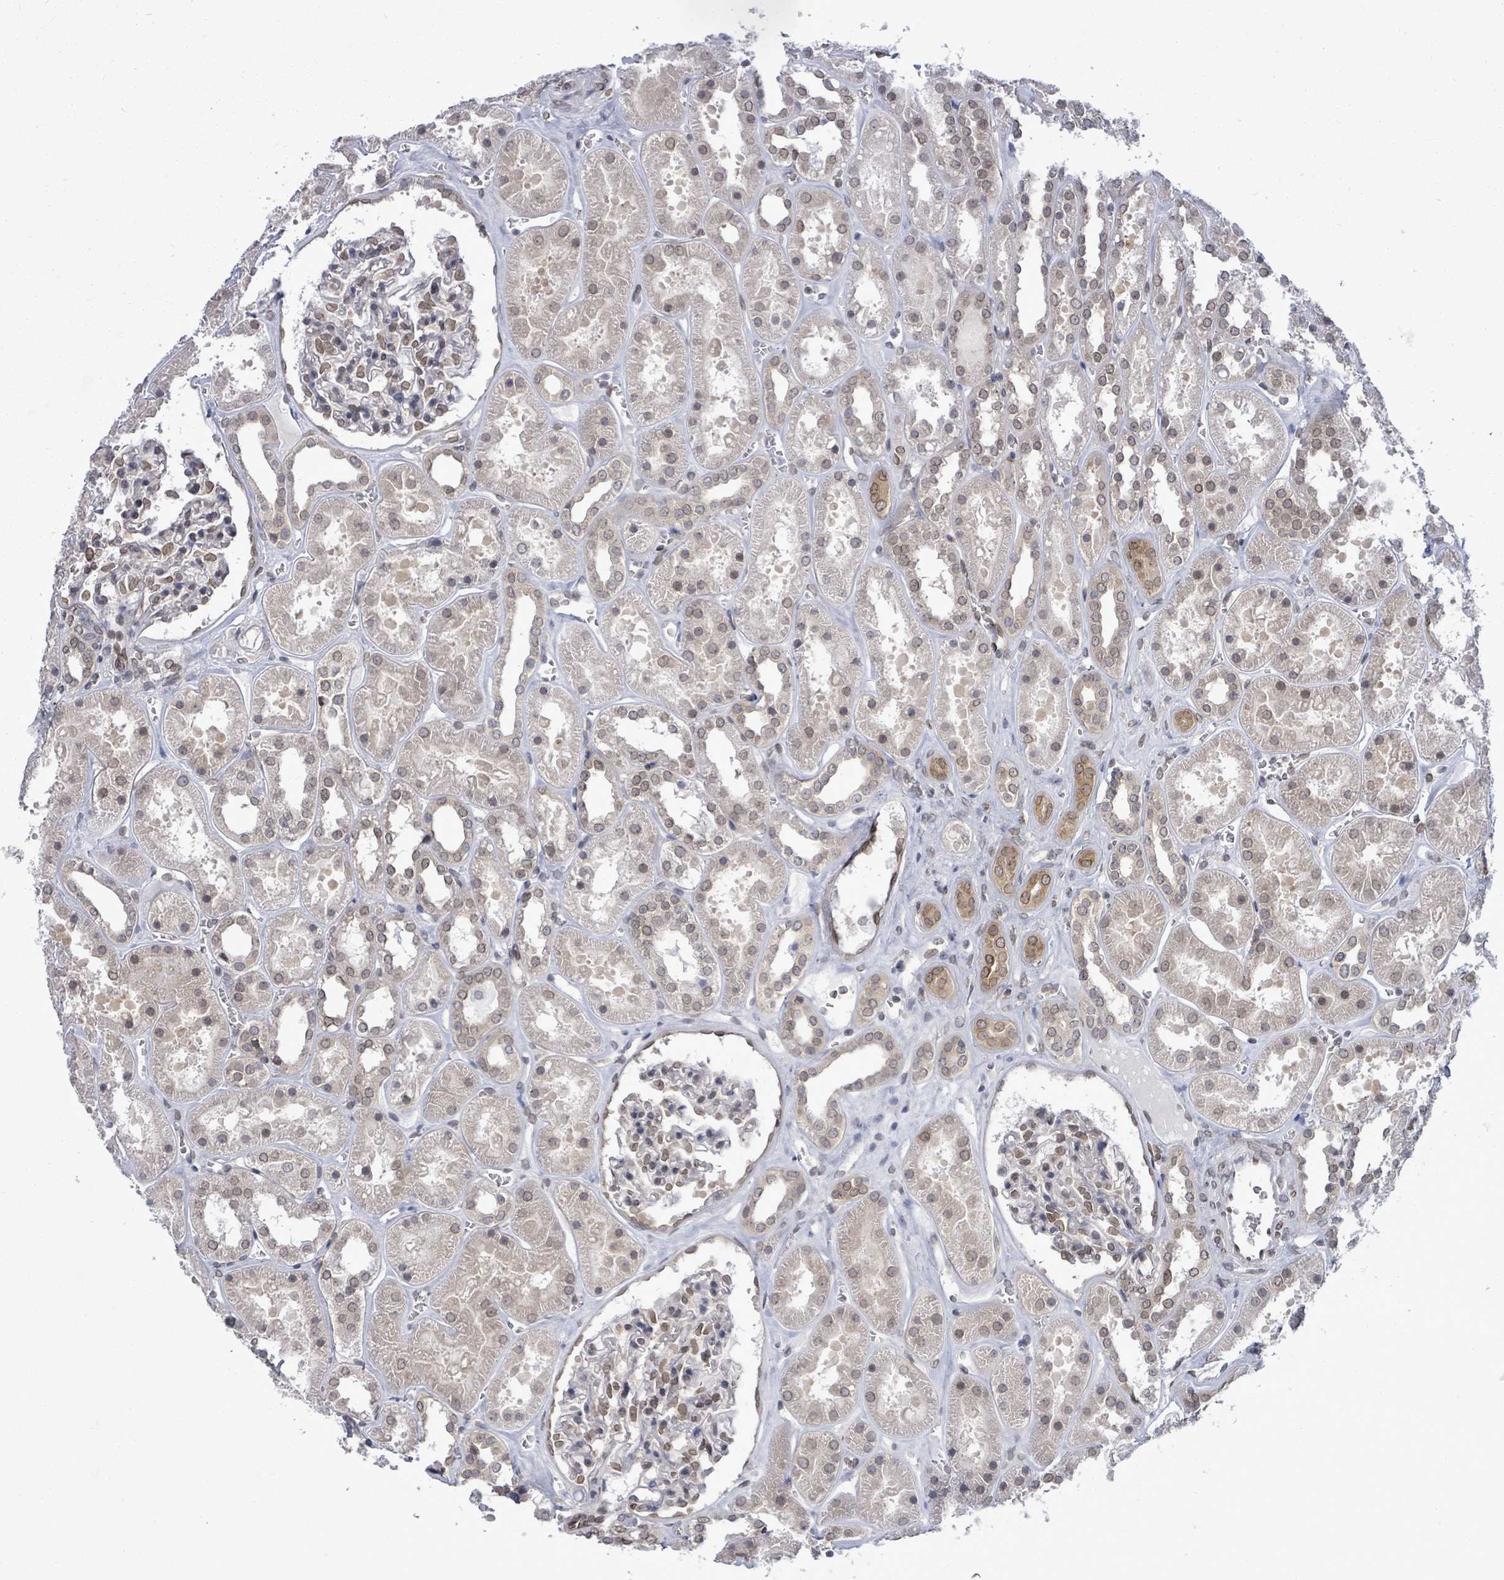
{"staining": {"intensity": "weak", "quantity": "<25%", "location": "nuclear"}, "tissue": "kidney", "cell_type": "Cells in glomeruli", "image_type": "normal", "snomed": [{"axis": "morphology", "description": "Normal tissue, NOS"}, {"axis": "topography", "description": "Kidney"}], "caption": "The photomicrograph reveals no staining of cells in glomeruli in normal kidney.", "gene": "ARFGAP1", "patient": {"sex": "female", "age": 41}}